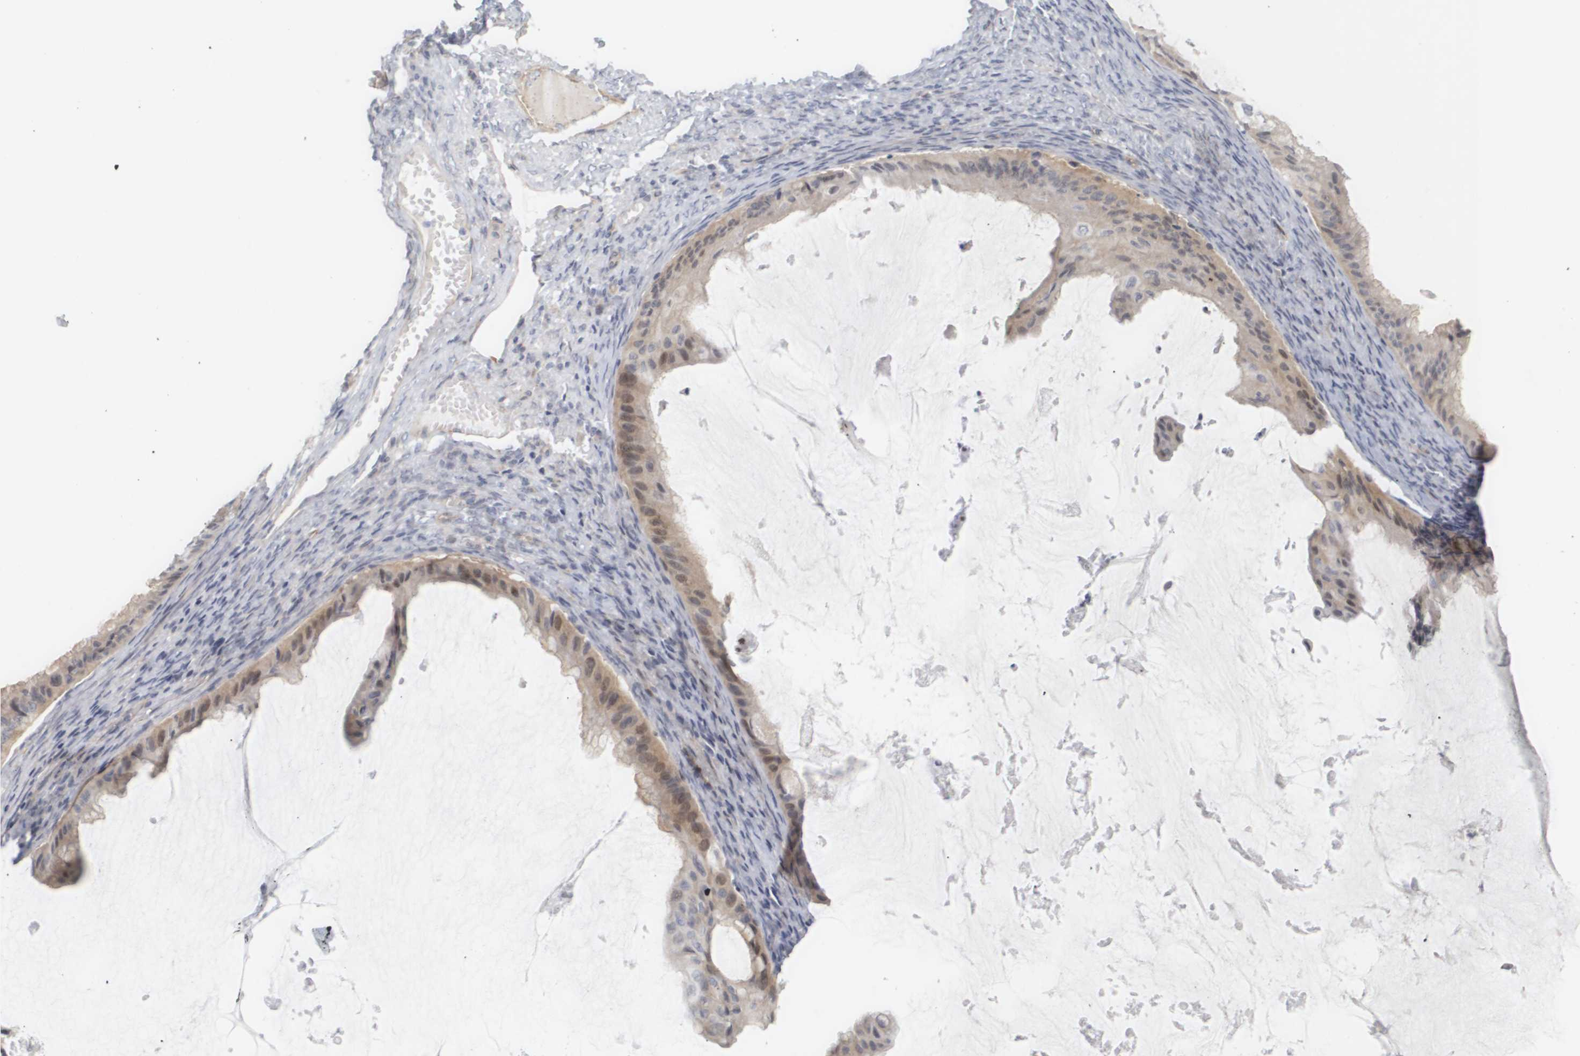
{"staining": {"intensity": "moderate", "quantity": "25%-75%", "location": "cytoplasmic/membranous,nuclear"}, "tissue": "ovarian cancer", "cell_type": "Tumor cells", "image_type": "cancer", "snomed": [{"axis": "morphology", "description": "Cystadenocarcinoma, mucinous, NOS"}, {"axis": "topography", "description": "Ovary"}], "caption": "Tumor cells reveal moderate cytoplasmic/membranous and nuclear staining in about 25%-75% of cells in ovarian cancer (mucinous cystadenocarcinoma). (brown staining indicates protein expression, while blue staining denotes nuclei).", "gene": "CYB561", "patient": {"sex": "female", "age": 61}}